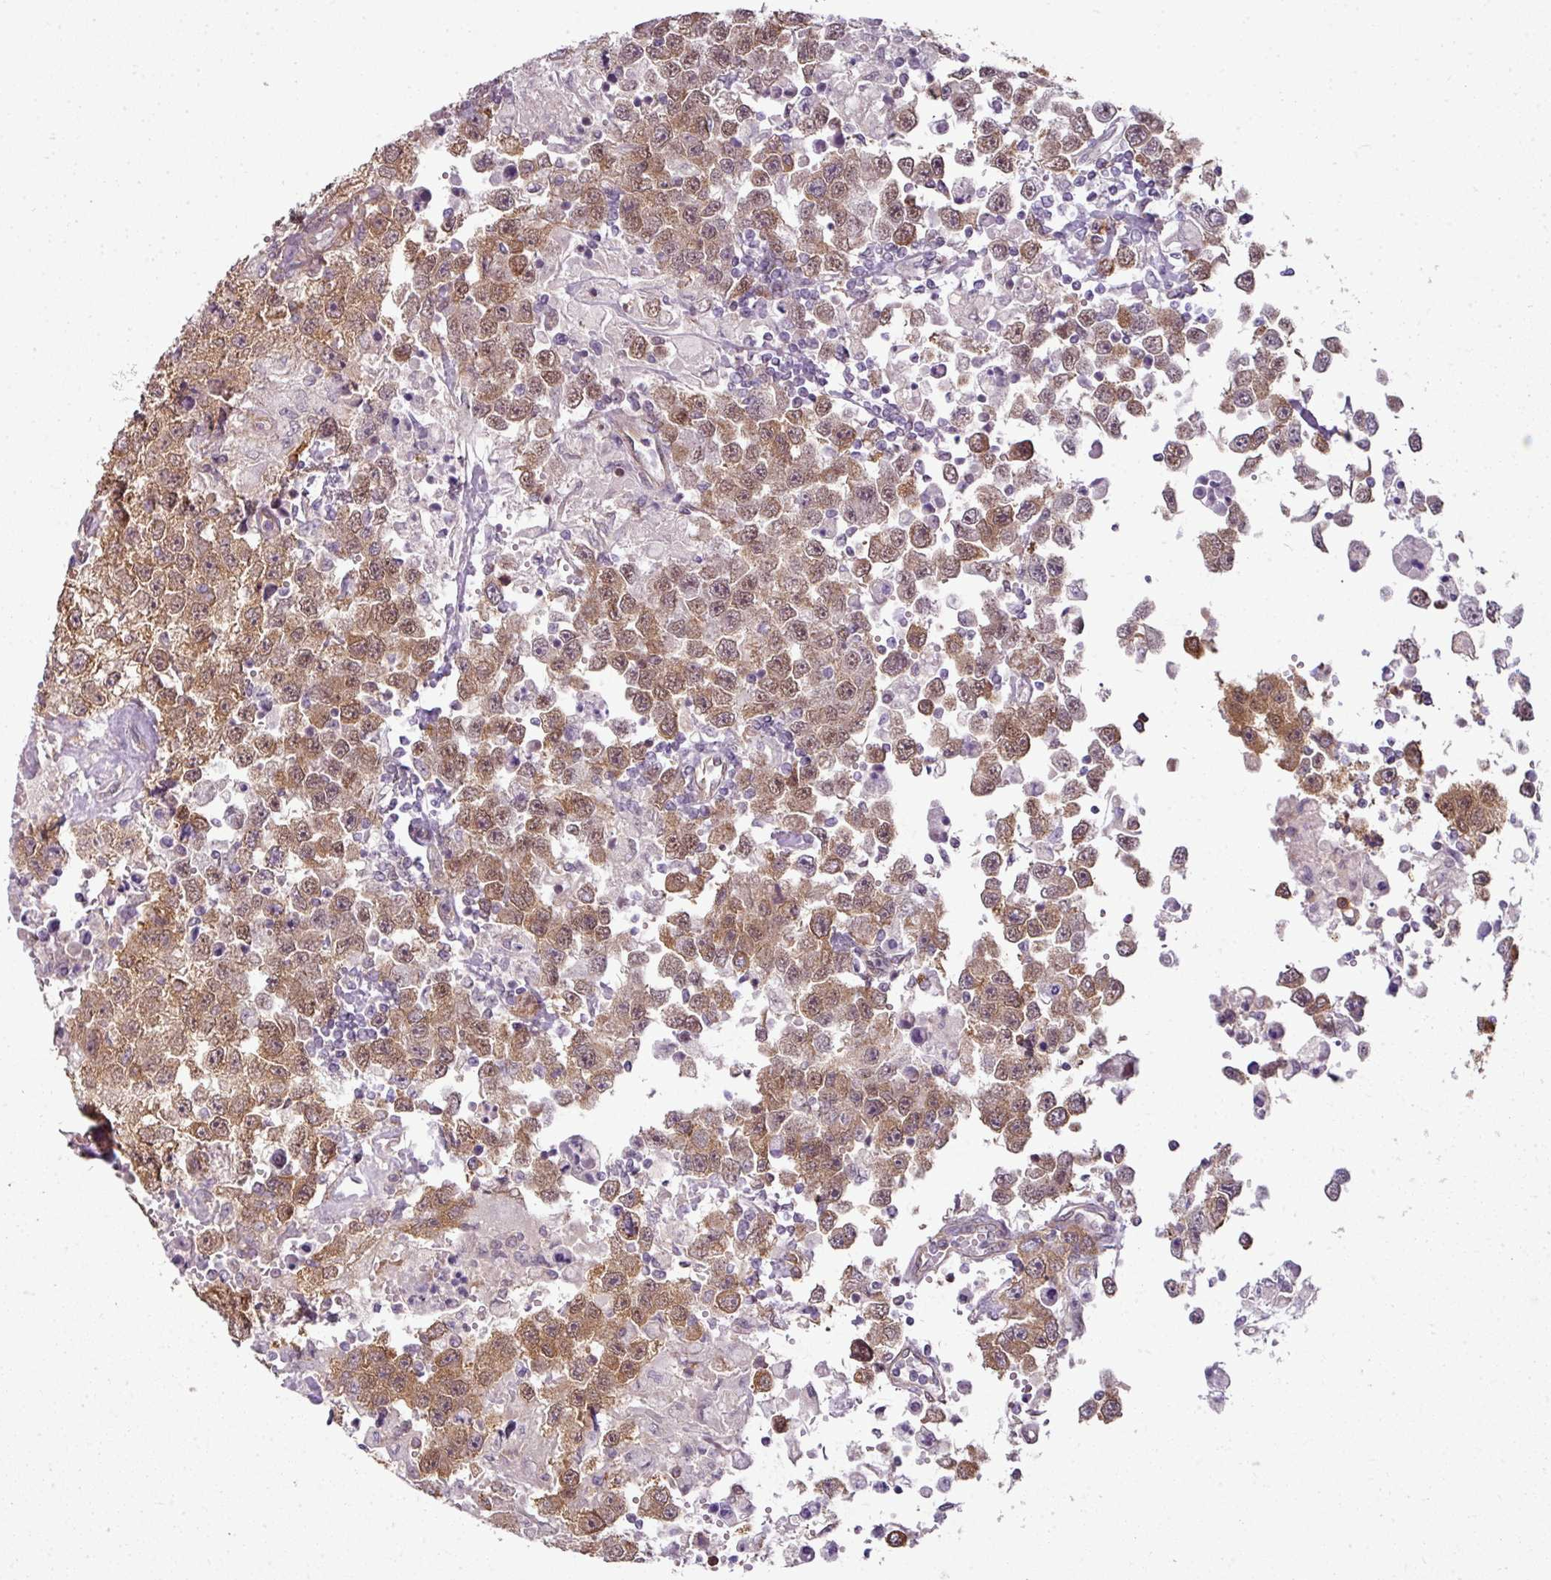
{"staining": {"intensity": "moderate", "quantity": ">75%", "location": "cytoplasmic/membranous"}, "tissue": "testis cancer", "cell_type": "Tumor cells", "image_type": "cancer", "snomed": [{"axis": "morphology", "description": "Carcinoma, Embryonal, NOS"}, {"axis": "topography", "description": "Testis"}], "caption": "Moderate cytoplasmic/membranous positivity is seen in about >75% of tumor cells in testis cancer. (Stains: DAB in brown, nuclei in blue, Microscopy: brightfield microscopy at high magnification).", "gene": "RBM4B", "patient": {"sex": "male", "age": 83}}